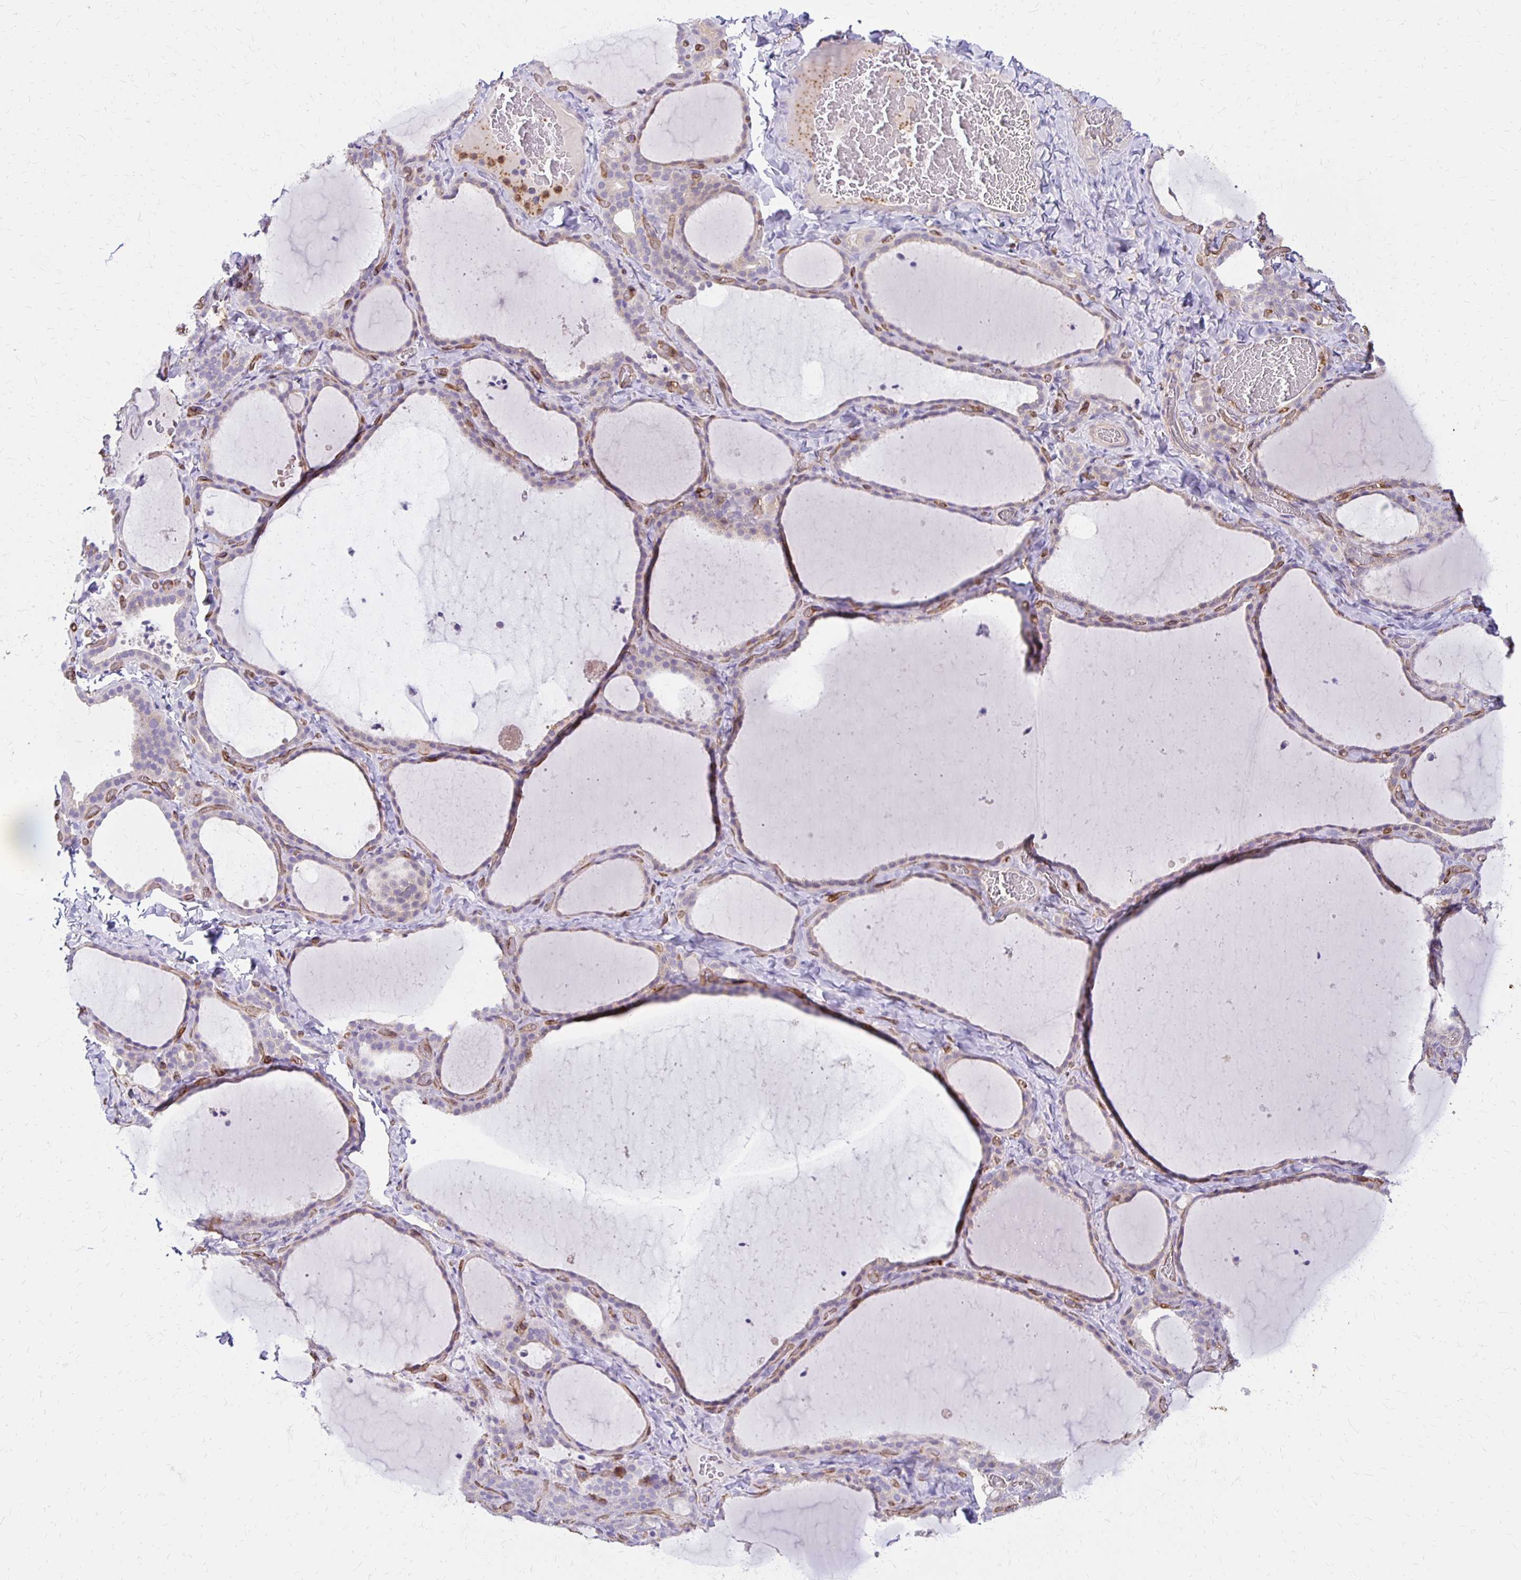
{"staining": {"intensity": "negative", "quantity": "none", "location": "none"}, "tissue": "thyroid gland", "cell_type": "Glandular cells", "image_type": "normal", "snomed": [{"axis": "morphology", "description": "Normal tissue, NOS"}, {"axis": "topography", "description": "Thyroid gland"}], "caption": "Immunohistochemistry (IHC) histopathology image of benign thyroid gland: thyroid gland stained with DAB displays no significant protein positivity in glandular cells.", "gene": "TTYH1", "patient": {"sex": "female", "age": 22}}